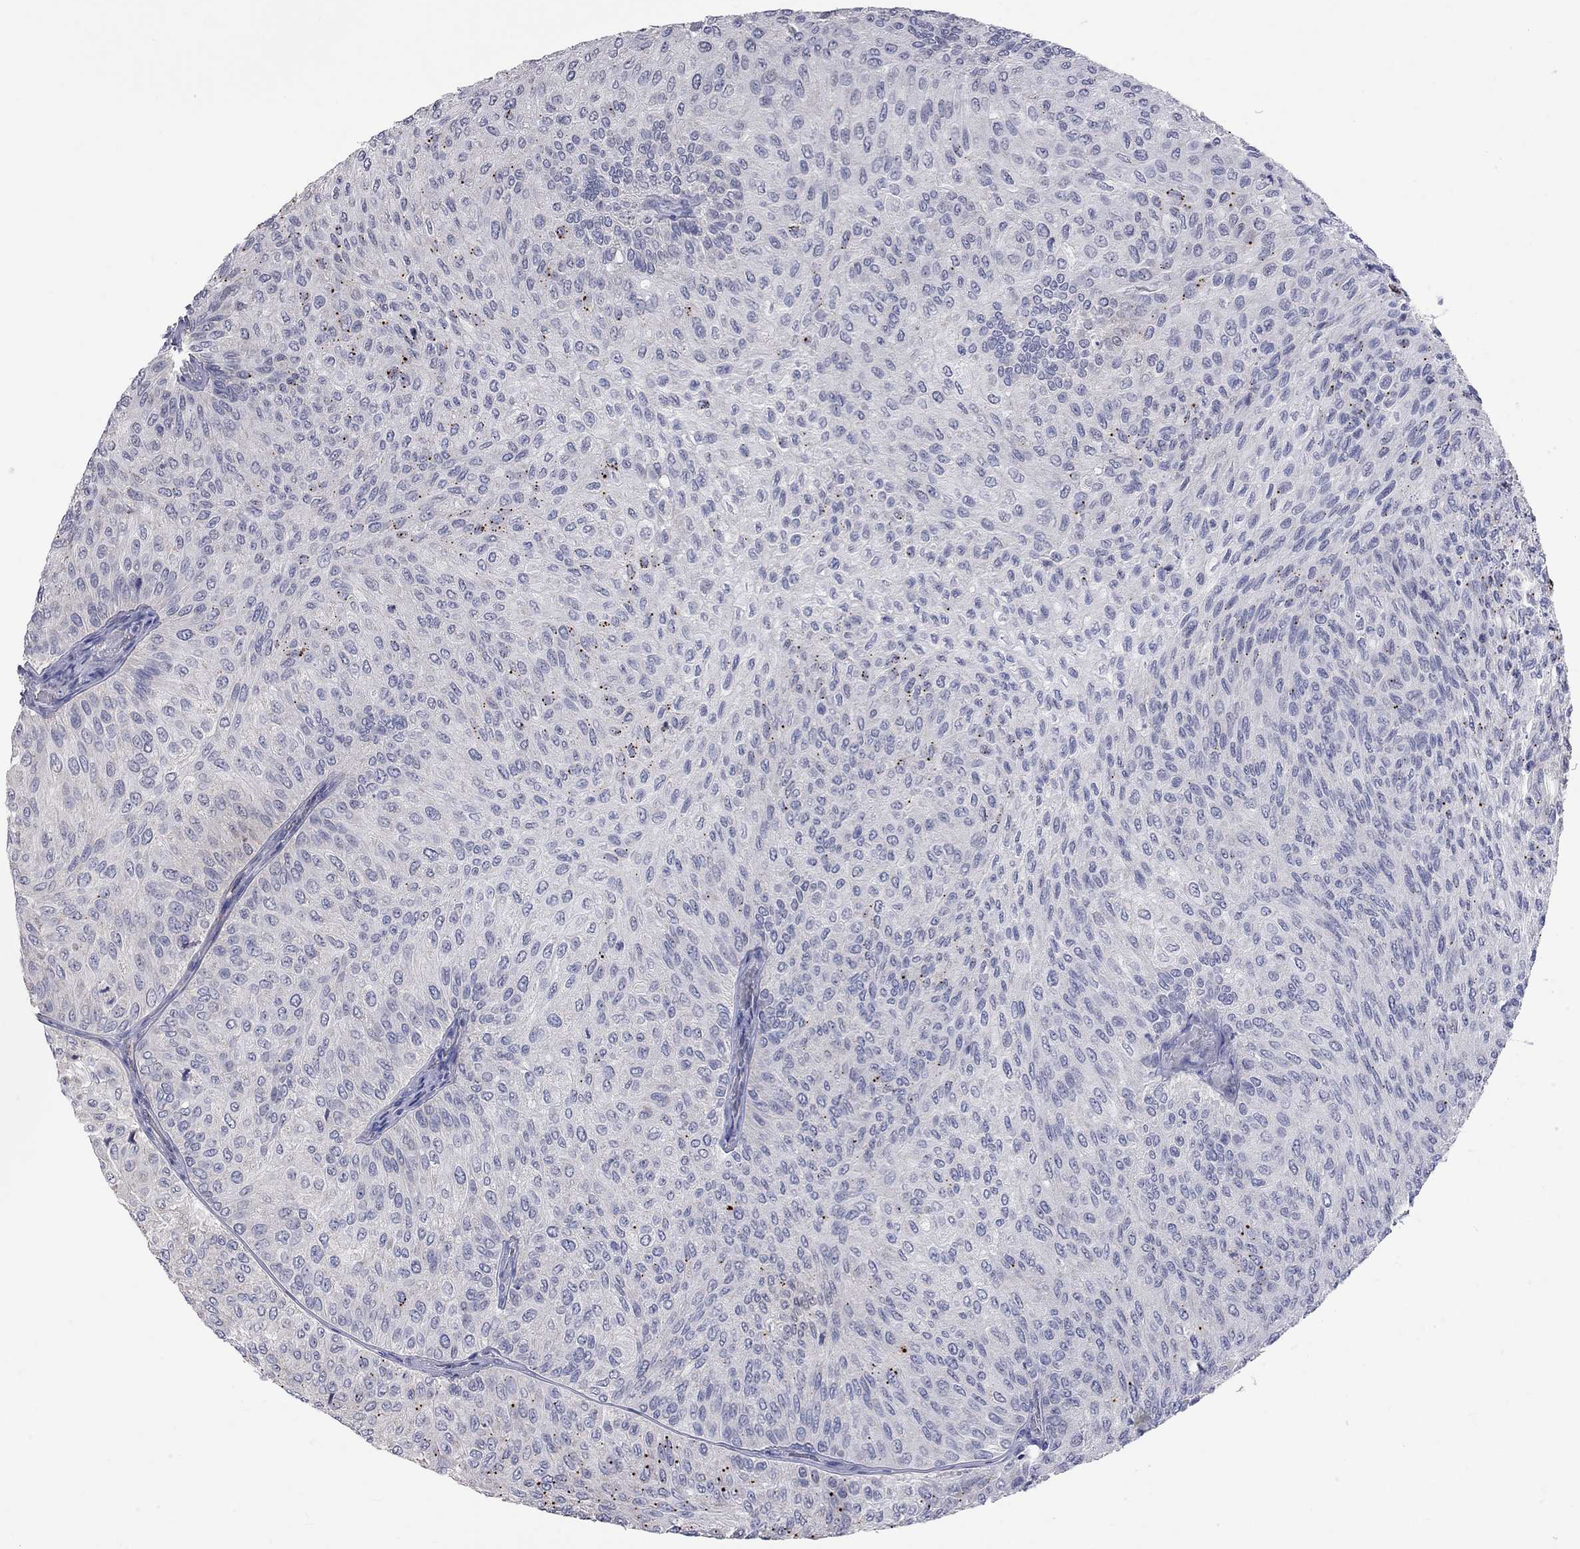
{"staining": {"intensity": "negative", "quantity": "none", "location": "none"}, "tissue": "urothelial cancer", "cell_type": "Tumor cells", "image_type": "cancer", "snomed": [{"axis": "morphology", "description": "Urothelial carcinoma, Low grade"}, {"axis": "topography", "description": "Urinary bladder"}], "caption": "There is no significant expression in tumor cells of urothelial cancer.", "gene": "OPRK1", "patient": {"sex": "male", "age": 78}}